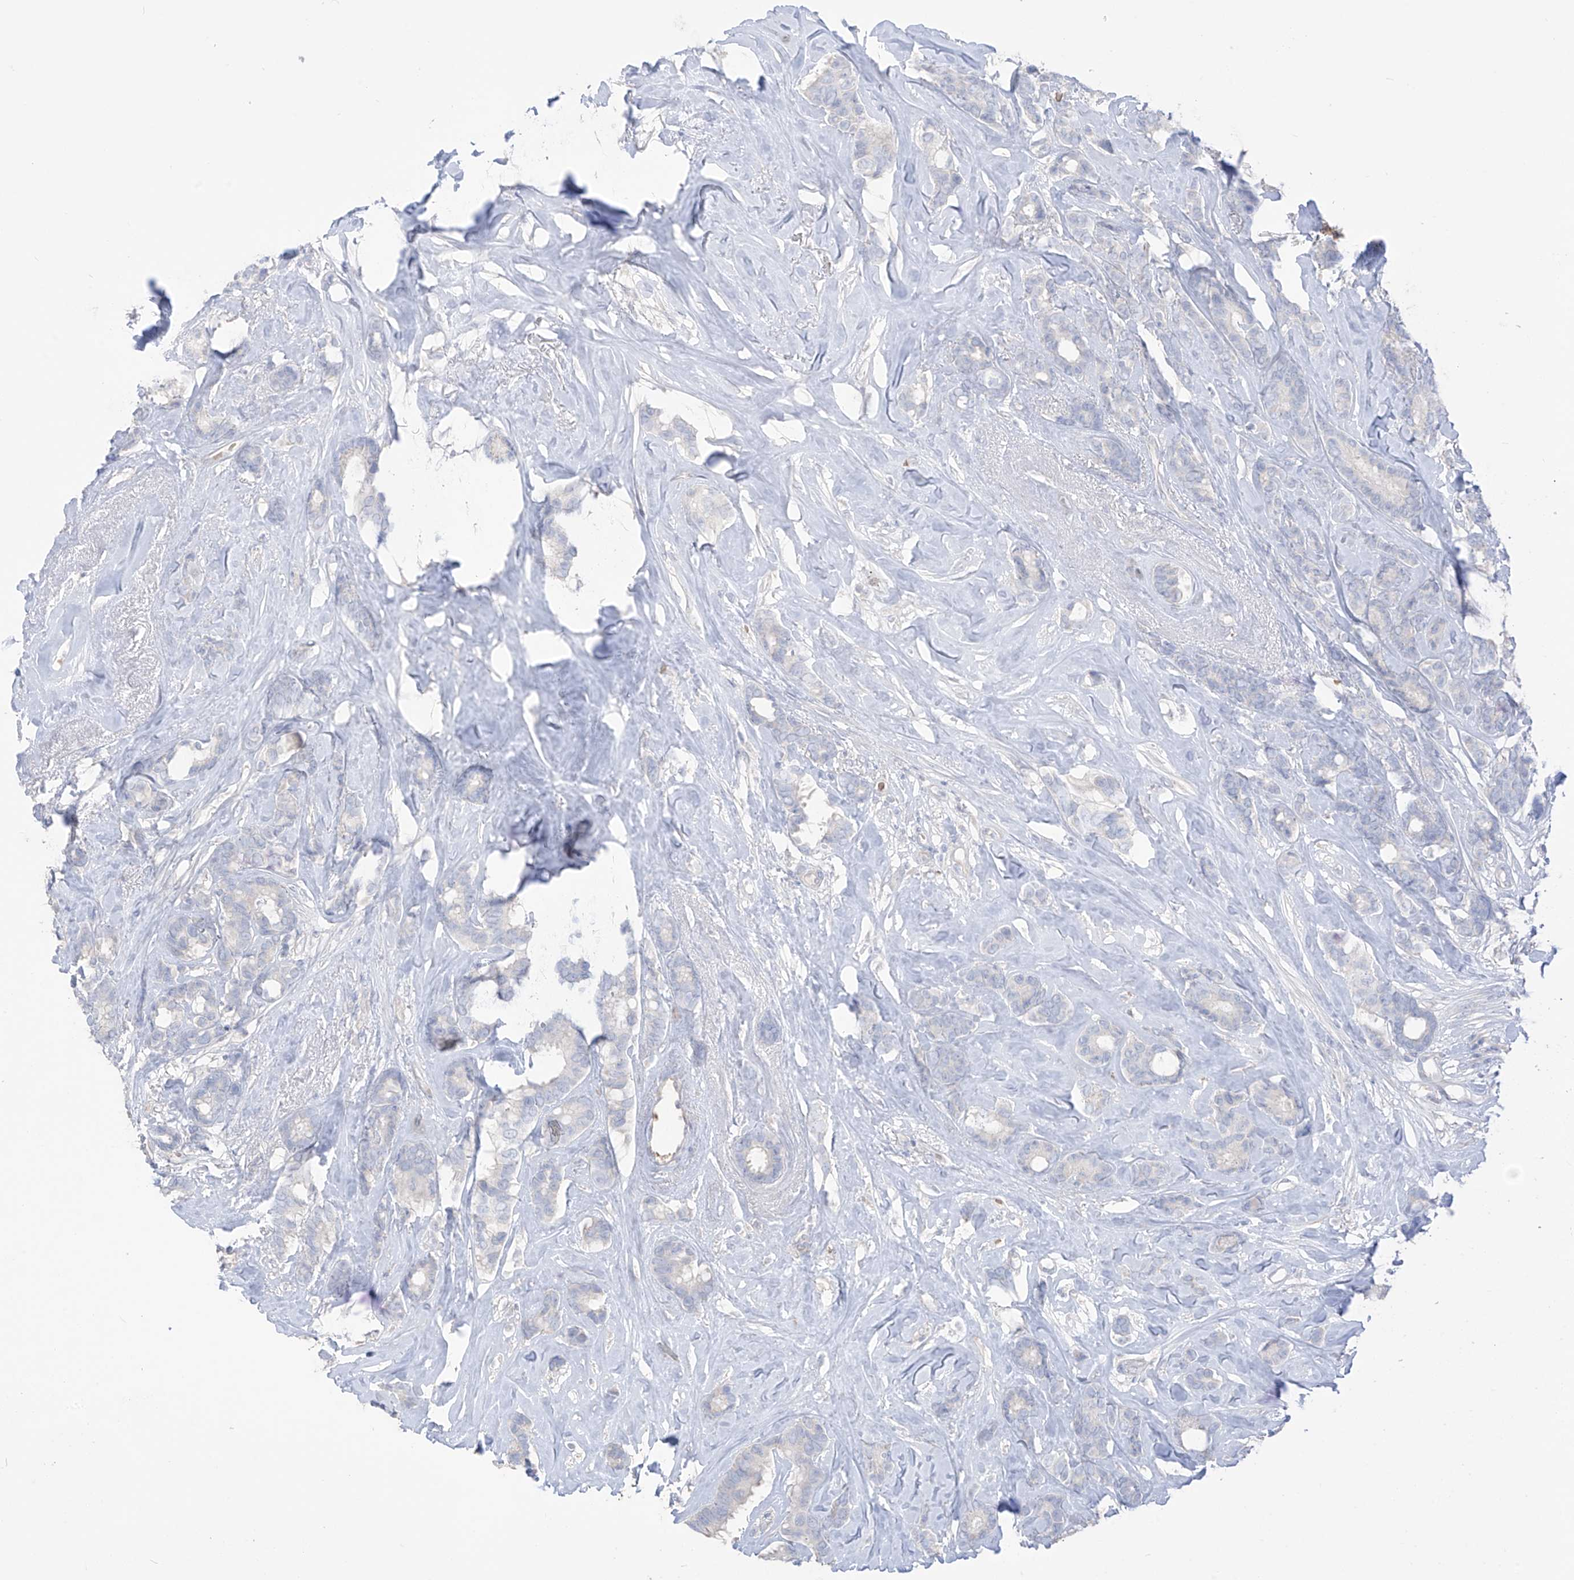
{"staining": {"intensity": "negative", "quantity": "none", "location": "none"}, "tissue": "breast cancer", "cell_type": "Tumor cells", "image_type": "cancer", "snomed": [{"axis": "morphology", "description": "Duct carcinoma"}, {"axis": "topography", "description": "Breast"}], "caption": "Immunohistochemical staining of intraductal carcinoma (breast) displays no significant positivity in tumor cells.", "gene": "ASPRV1", "patient": {"sex": "female", "age": 87}}